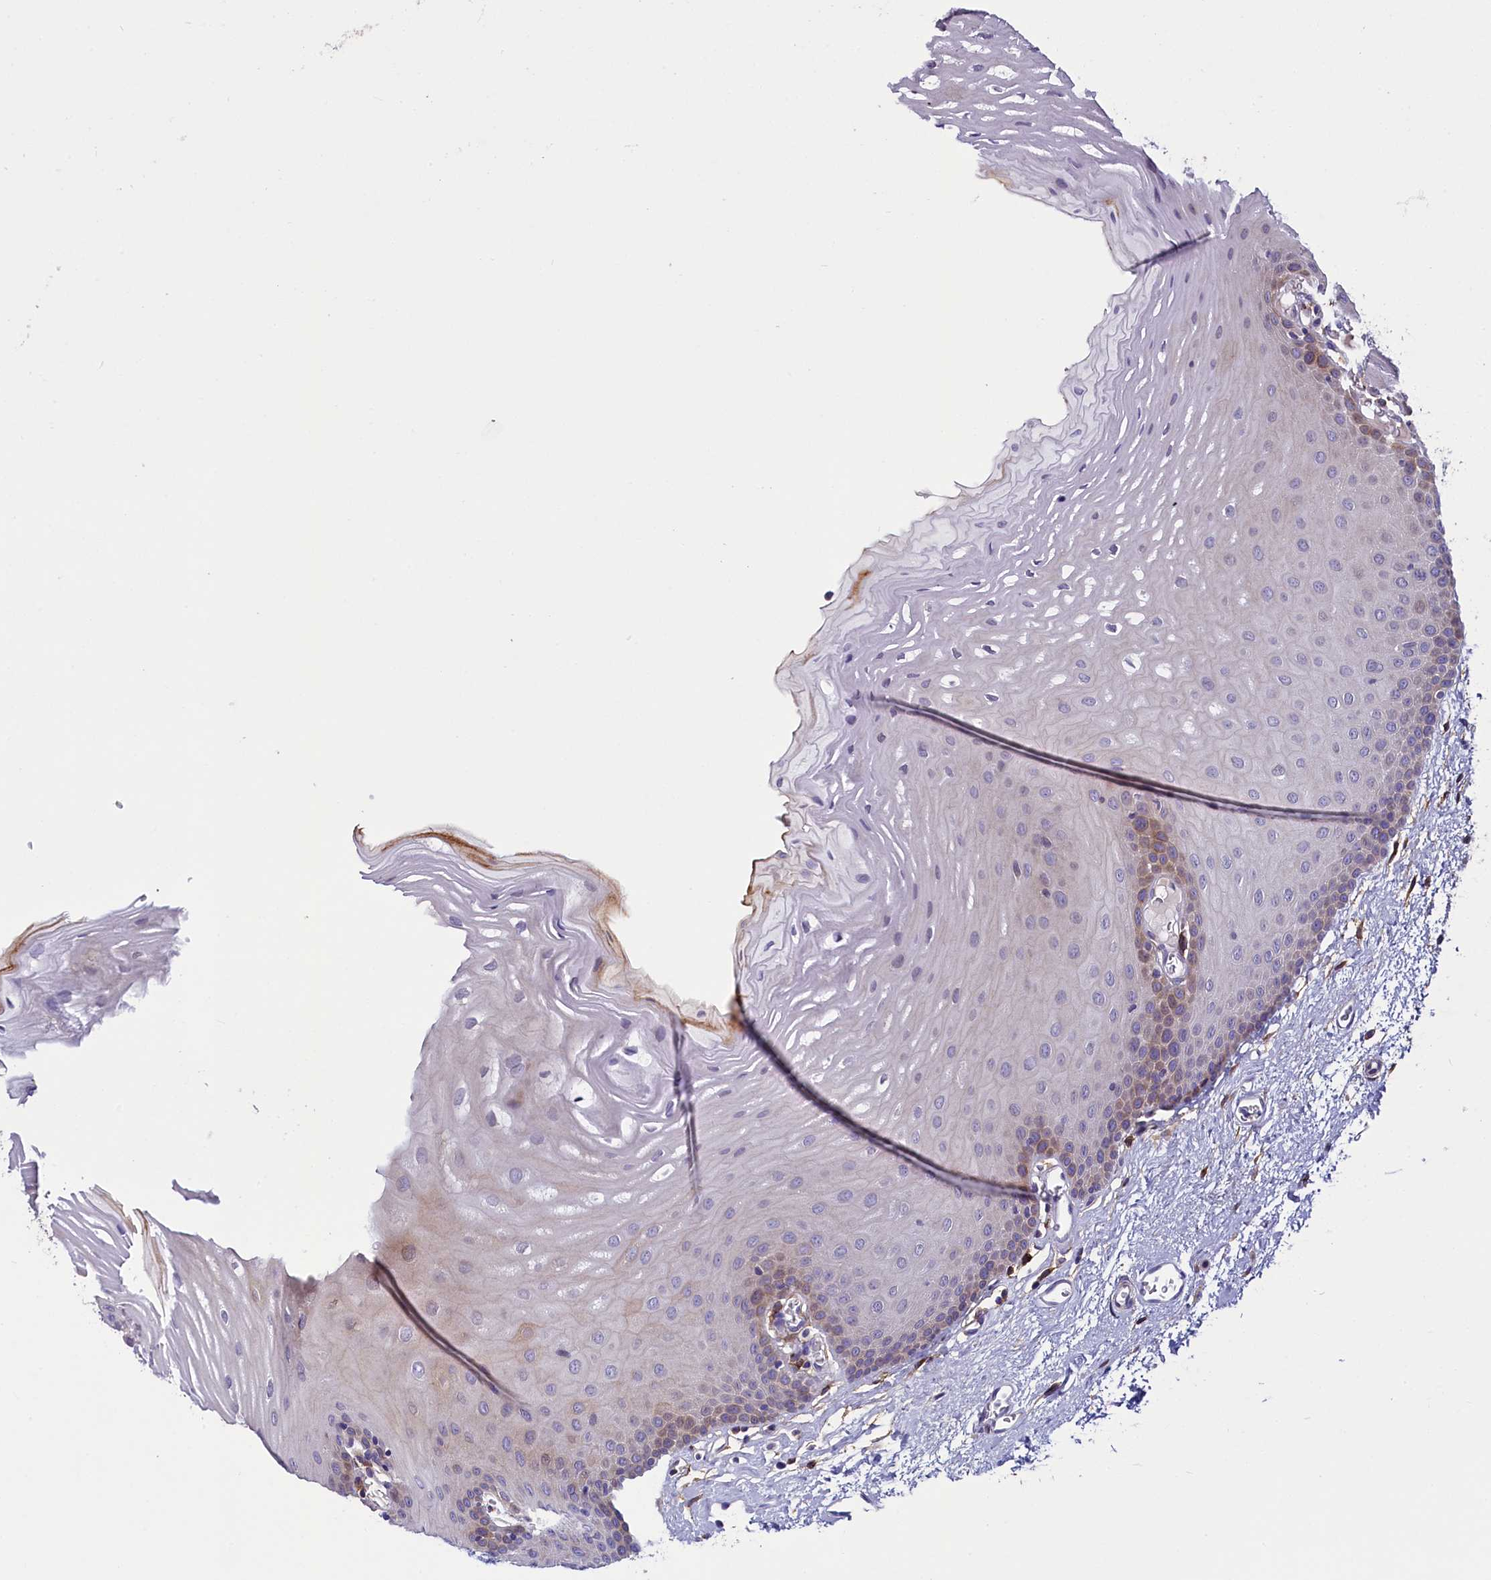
{"staining": {"intensity": "weak", "quantity": "25%-75%", "location": "cytoplasmic/membranous"}, "tissue": "oral mucosa", "cell_type": "Squamous epithelial cells", "image_type": "normal", "snomed": [{"axis": "morphology", "description": "Normal tissue, NOS"}, {"axis": "topography", "description": "Oral tissue"}], "caption": "Human oral mucosa stained with a brown dye reveals weak cytoplasmic/membranous positive staining in approximately 25%-75% of squamous epithelial cells.", "gene": "MRC2", "patient": {"sex": "female", "age": 70}}